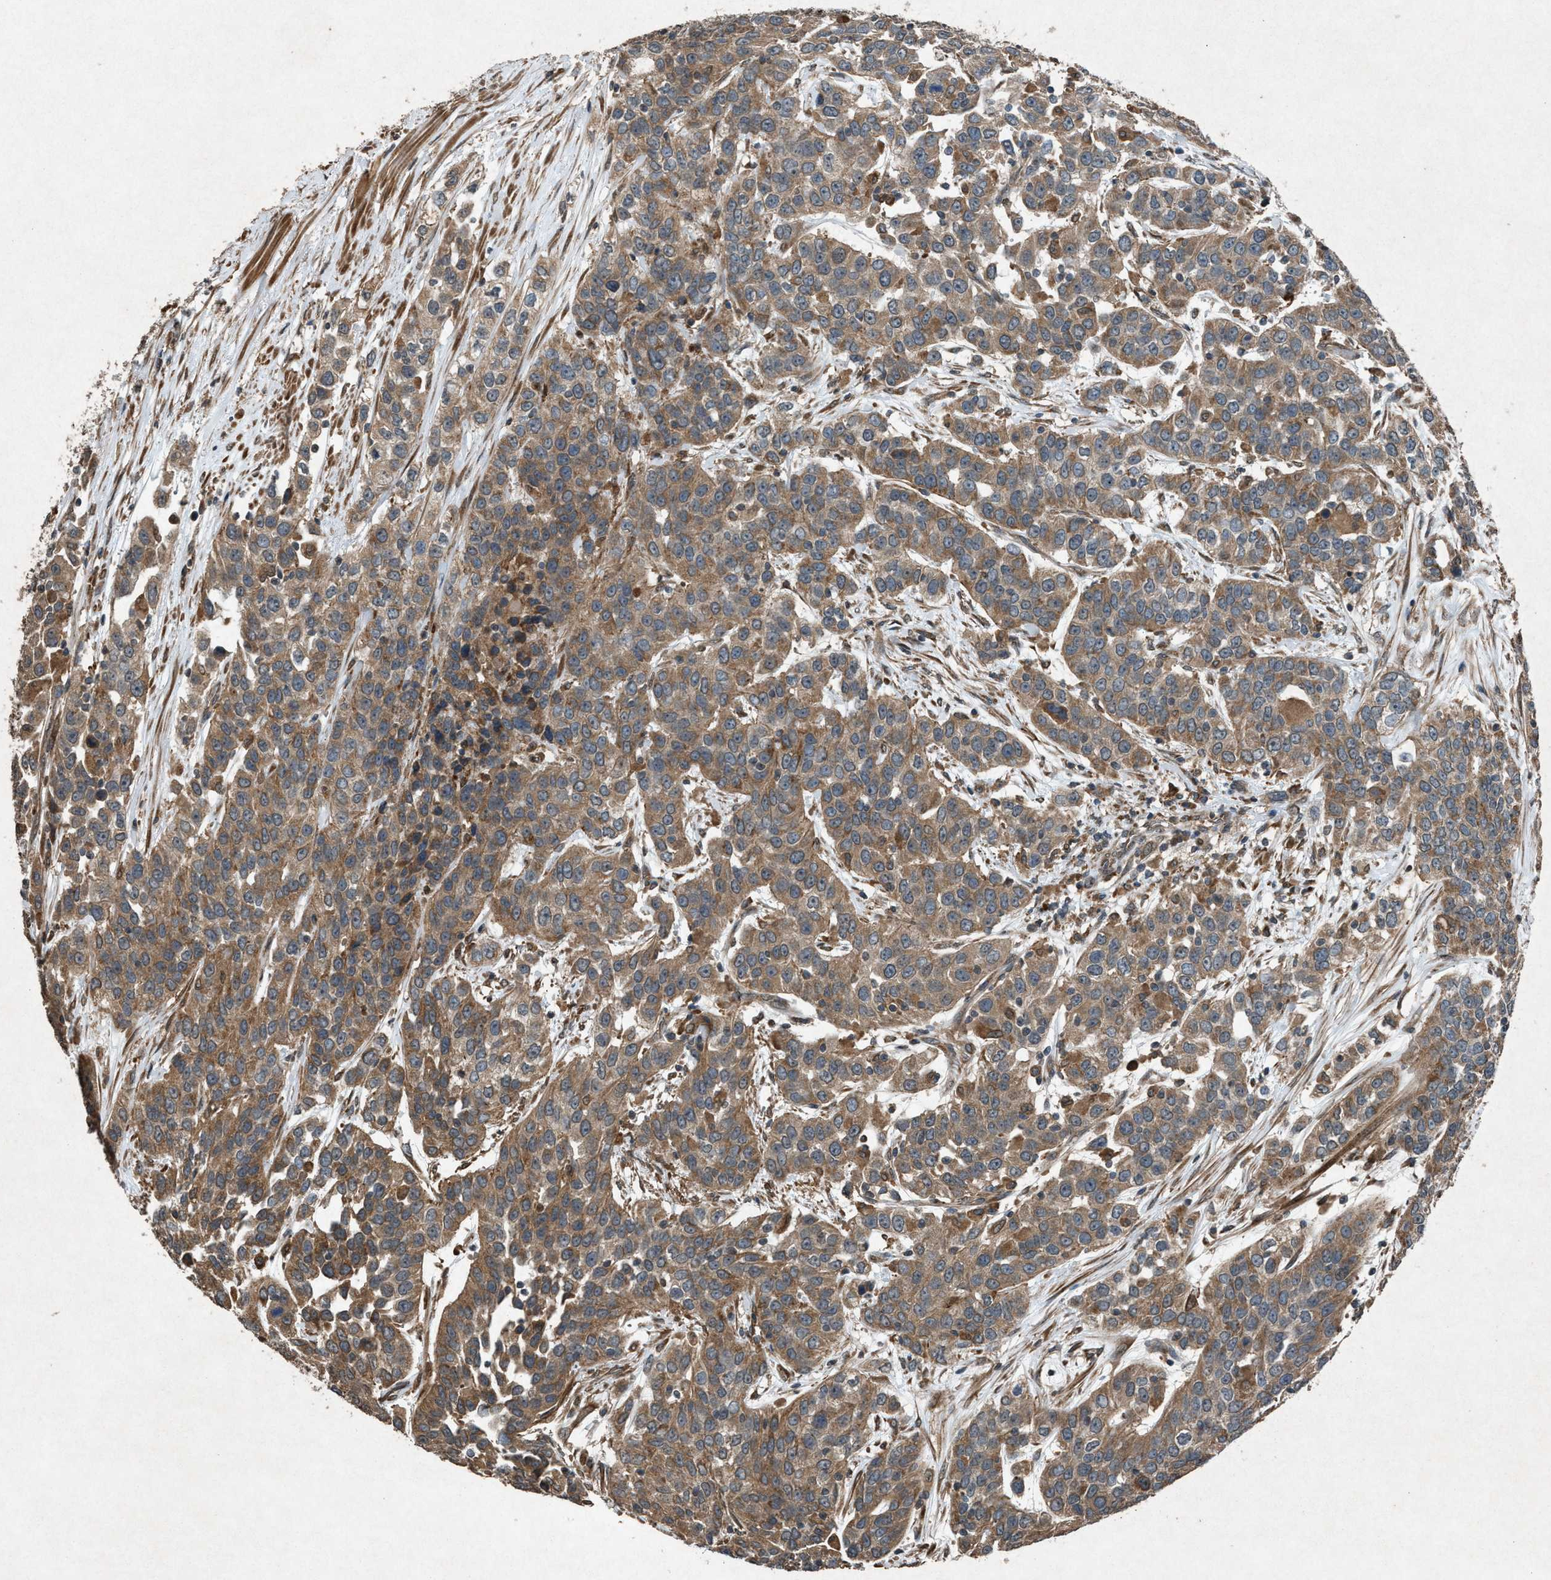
{"staining": {"intensity": "moderate", "quantity": ">75%", "location": "cytoplasmic/membranous"}, "tissue": "urothelial cancer", "cell_type": "Tumor cells", "image_type": "cancer", "snomed": [{"axis": "morphology", "description": "Urothelial carcinoma, High grade"}, {"axis": "topography", "description": "Urinary bladder"}], "caption": "Immunohistochemistry of high-grade urothelial carcinoma demonstrates medium levels of moderate cytoplasmic/membranous staining in approximately >75% of tumor cells.", "gene": "CALR", "patient": {"sex": "female", "age": 80}}